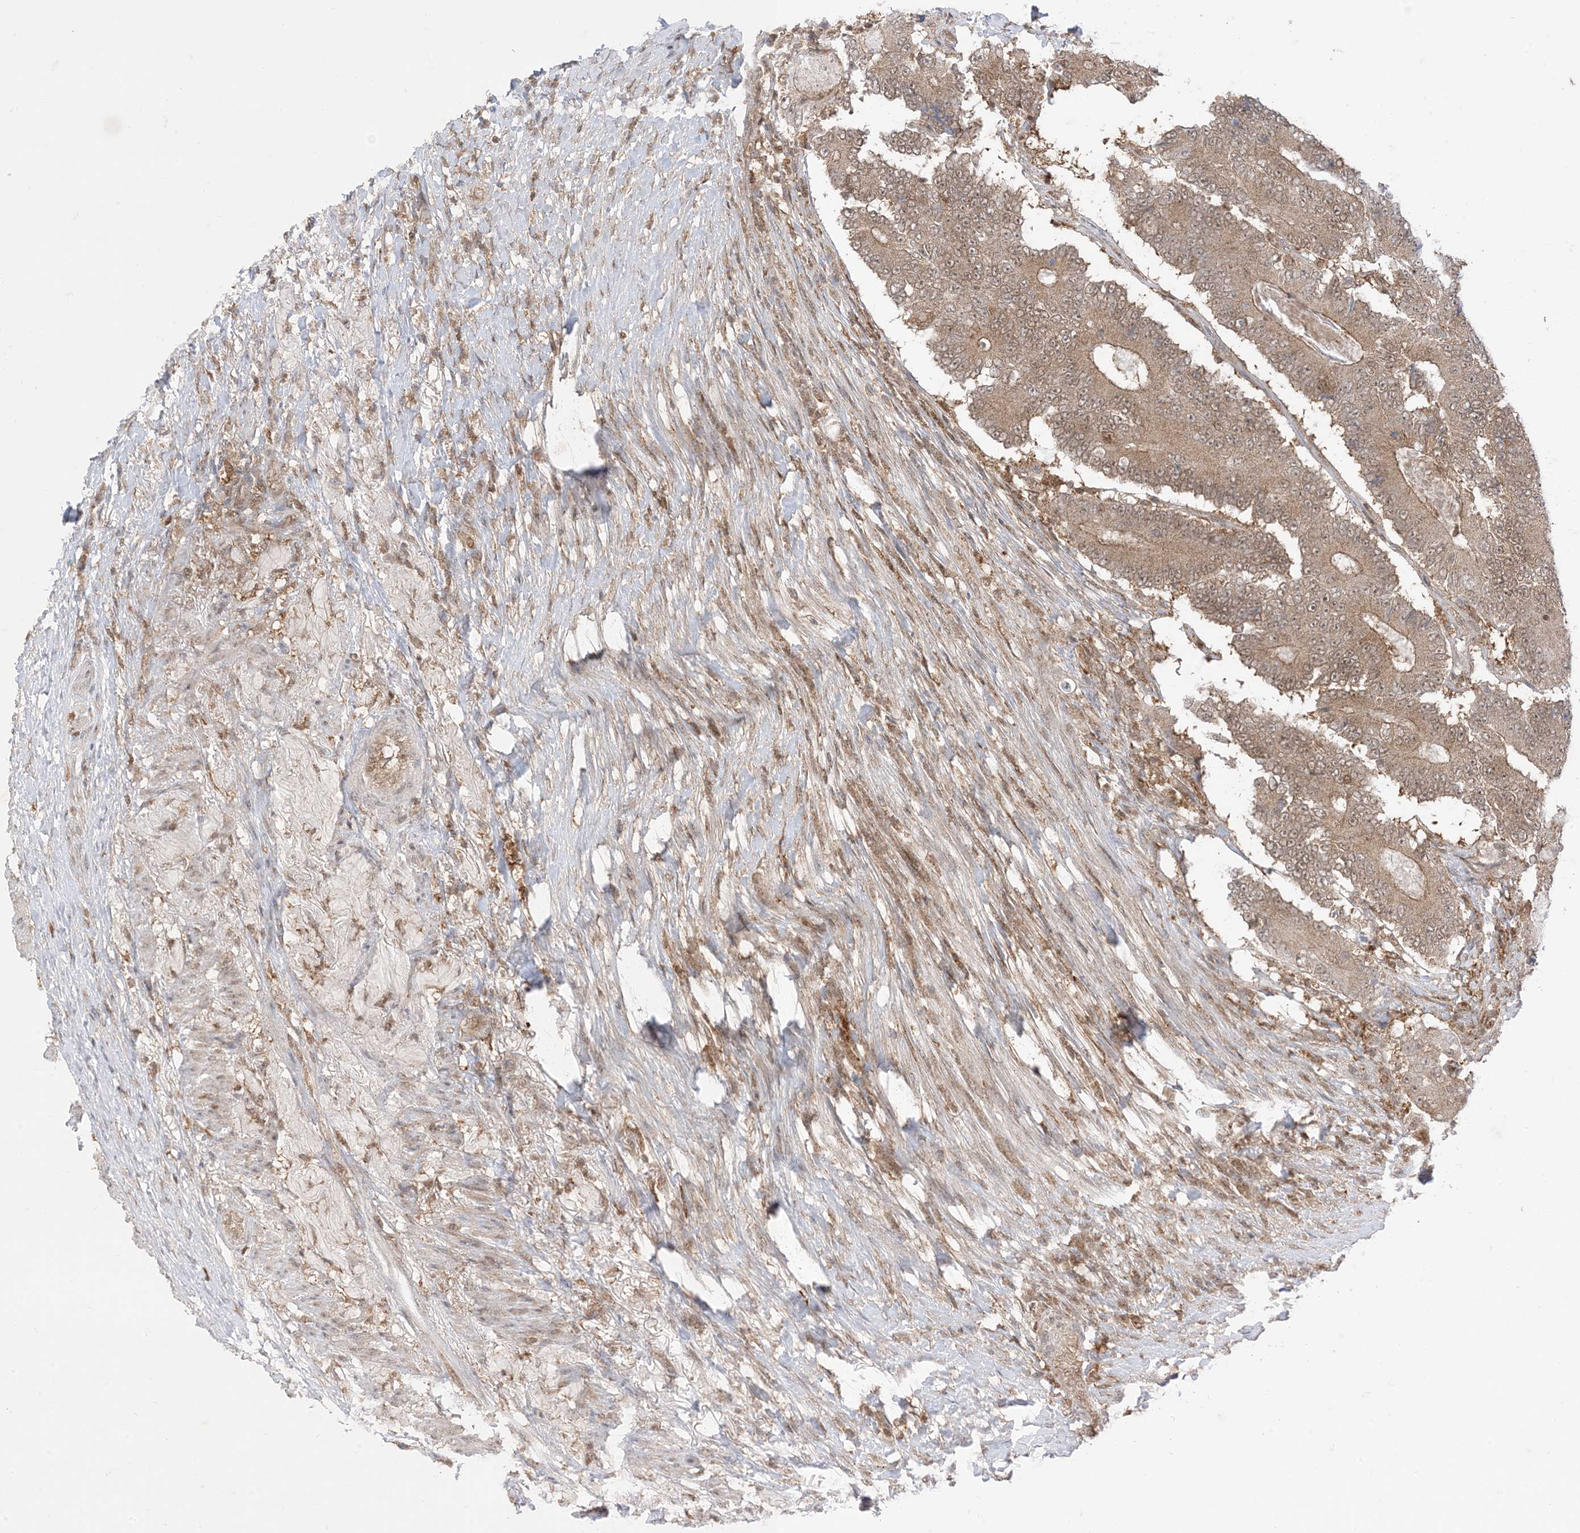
{"staining": {"intensity": "moderate", "quantity": ">75%", "location": "cytoplasmic/membranous"}, "tissue": "colorectal cancer", "cell_type": "Tumor cells", "image_type": "cancer", "snomed": [{"axis": "morphology", "description": "Adenocarcinoma, NOS"}, {"axis": "topography", "description": "Colon"}], "caption": "Colorectal adenocarcinoma stained for a protein (brown) demonstrates moderate cytoplasmic/membranous positive positivity in approximately >75% of tumor cells.", "gene": "PTPA", "patient": {"sex": "male", "age": 83}}